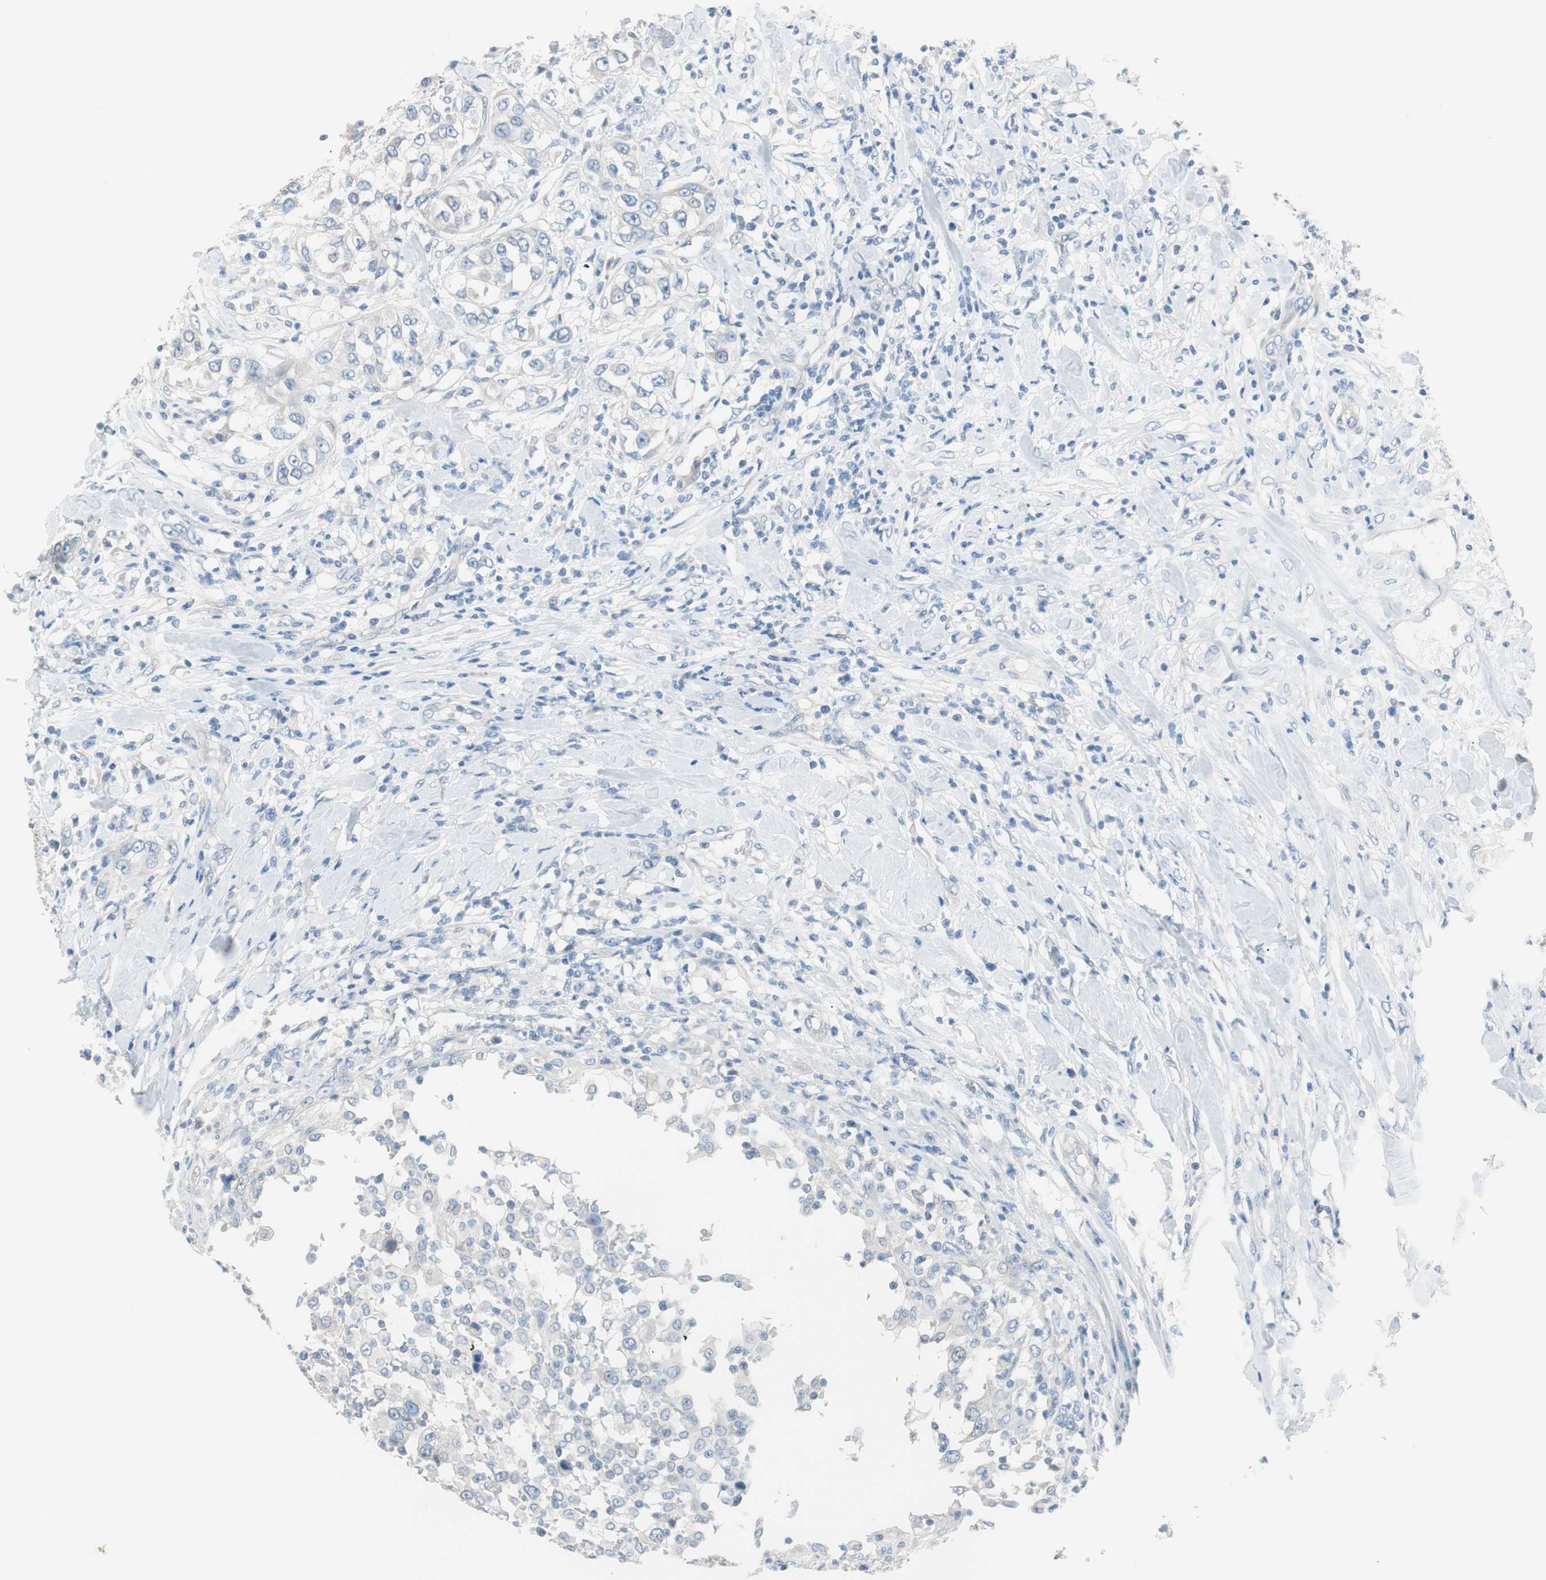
{"staining": {"intensity": "negative", "quantity": "none", "location": "none"}, "tissue": "urothelial cancer", "cell_type": "Tumor cells", "image_type": "cancer", "snomed": [{"axis": "morphology", "description": "Urothelial carcinoma, High grade"}, {"axis": "topography", "description": "Urinary bladder"}], "caption": "Immunohistochemistry (IHC) micrograph of neoplastic tissue: urothelial carcinoma (high-grade) stained with DAB exhibits no significant protein positivity in tumor cells. Nuclei are stained in blue.", "gene": "VIL1", "patient": {"sex": "female", "age": 80}}